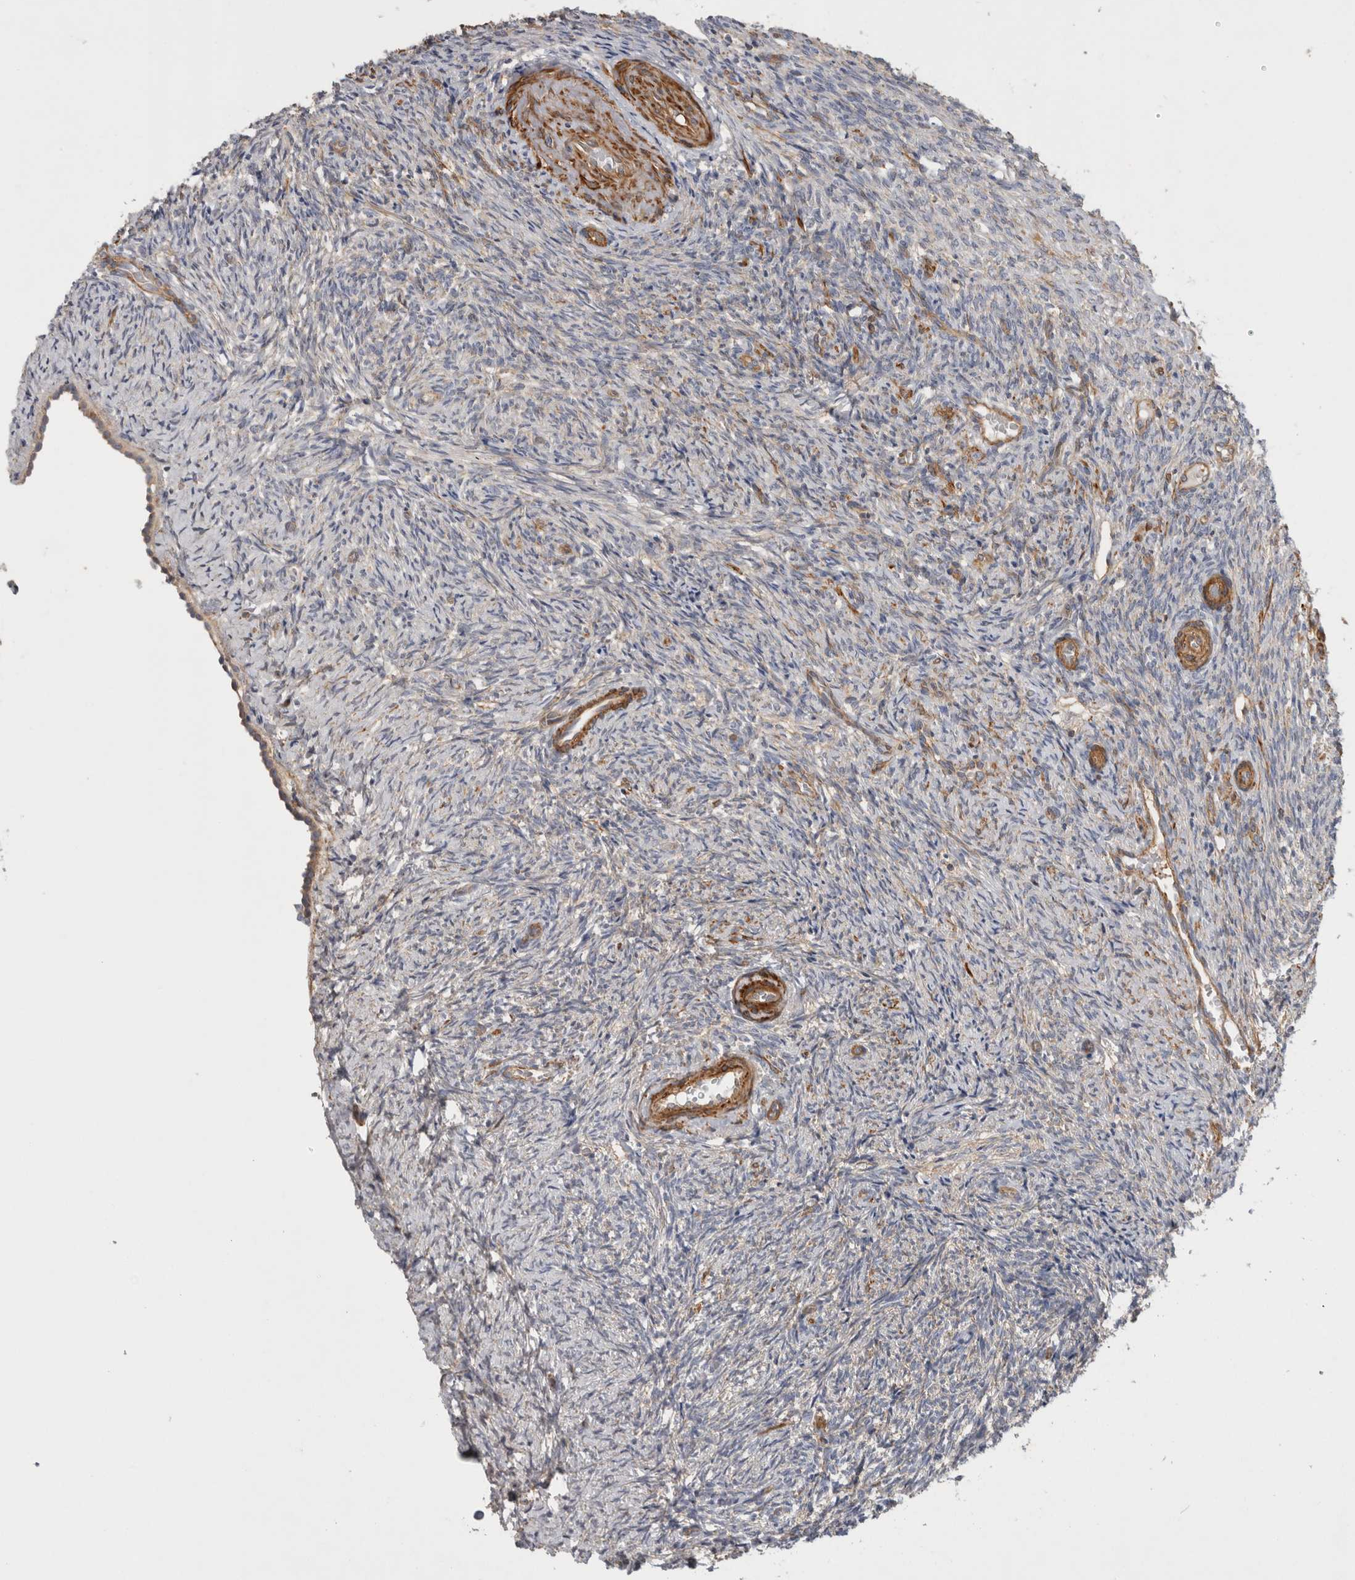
{"staining": {"intensity": "moderate", "quantity": ">75%", "location": "cytoplasmic/membranous"}, "tissue": "ovary", "cell_type": "Follicle cells", "image_type": "normal", "snomed": [{"axis": "morphology", "description": "Normal tissue, NOS"}, {"axis": "topography", "description": "Ovary"}], "caption": "Ovary stained with a brown dye shows moderate cytoplasmic/membranous positive staining in about >75% of follicle cells.", "gene": "SFXN2", "patient": {"sex": "female", "age": 41}}